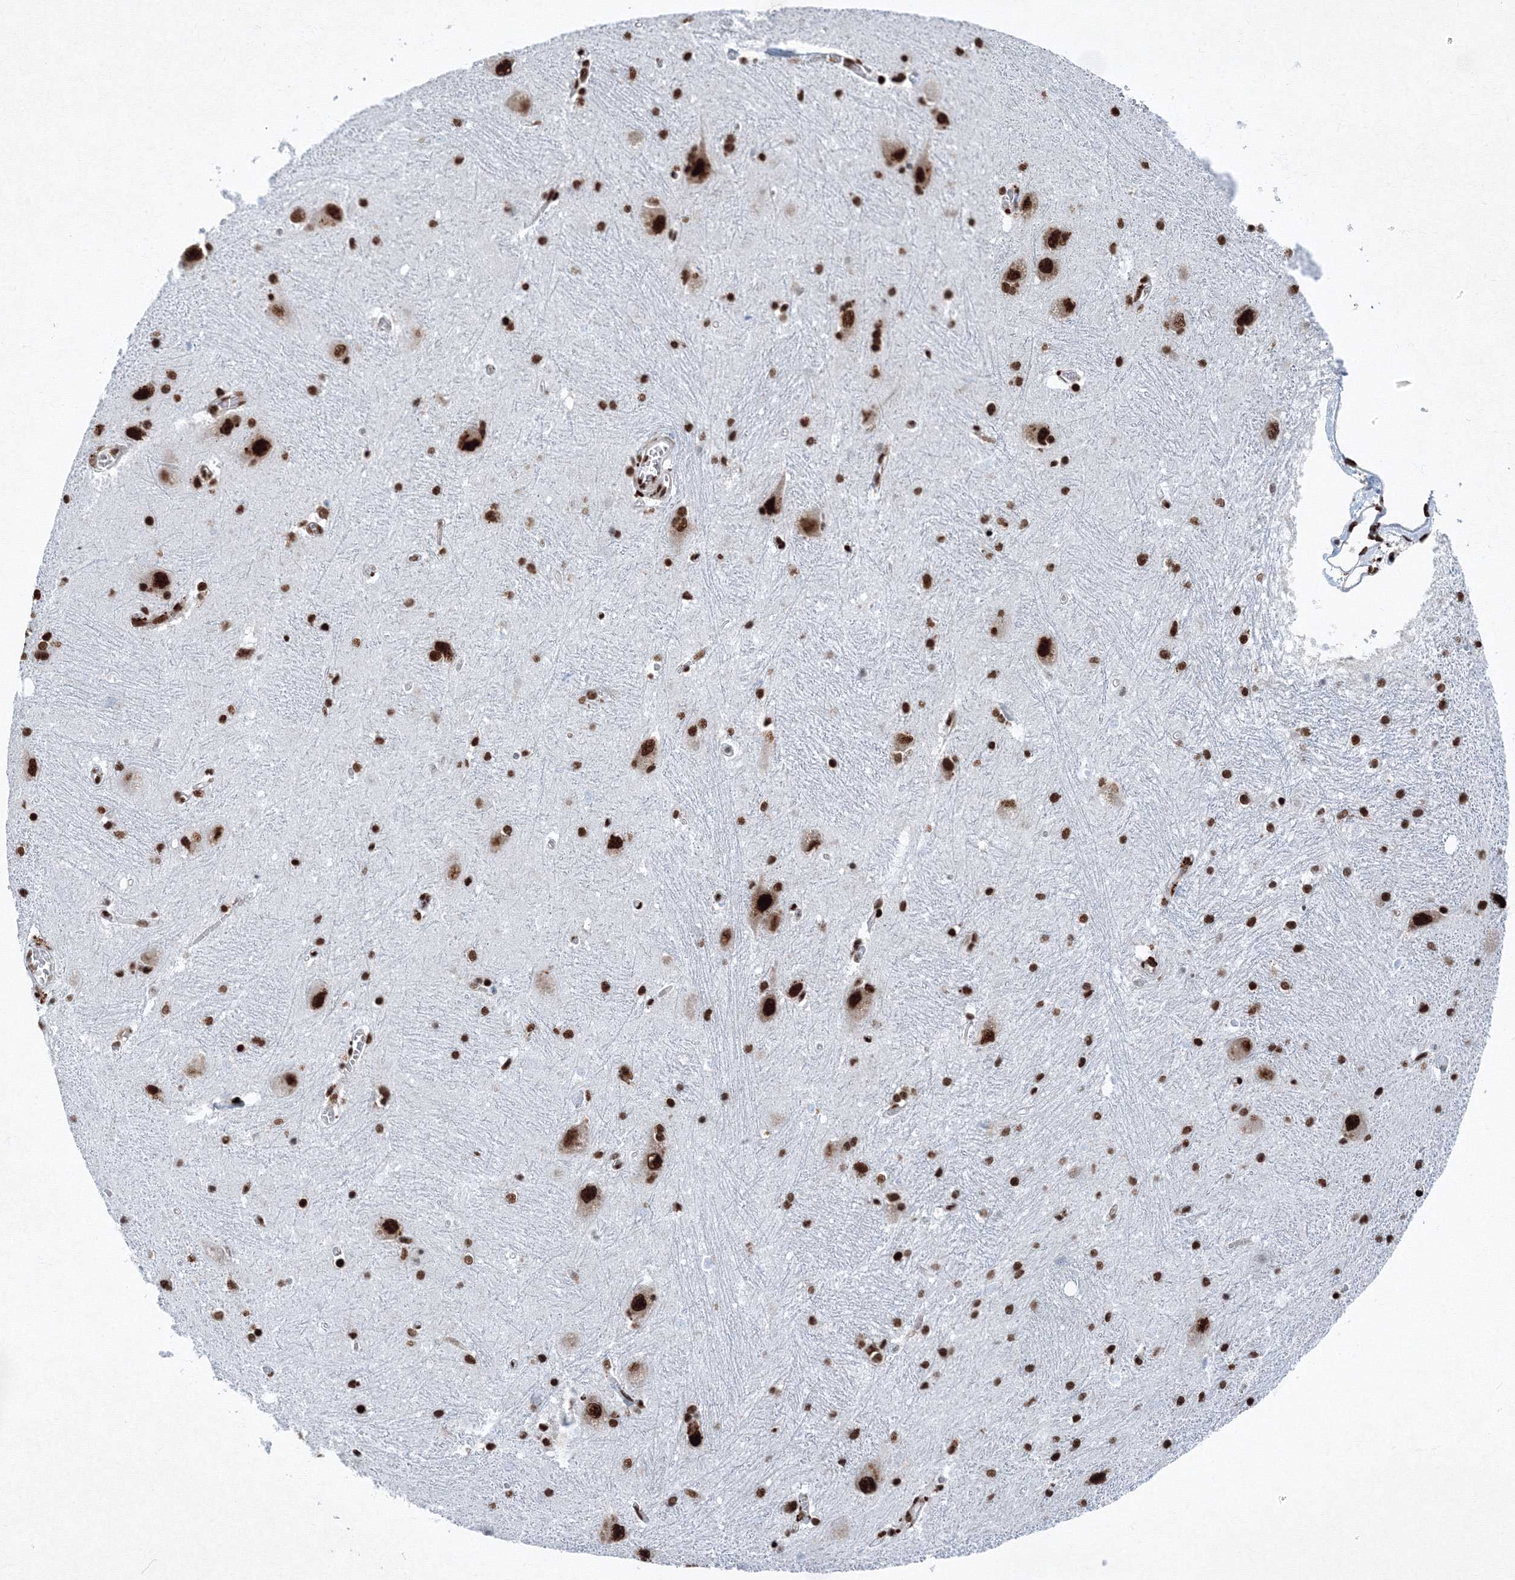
{"staining": {"intensity": "strong", "quantity": ">75%", "location": "nuclear"}, "tissue": "caudate", "cell_type": "Glial cells", "image_type": "normal", "snomed": [{"axis": "morphology", "description": "Normal tissue, NOS"}, {"axis": "topography", "description": "Lateral ventricle wall"}], "caption": "Protein expression analysis of benign caudate reveals strong nuclear staining in about >75% of glial cells. The staining is performed using DAB (3,3'-diaminobenzidine) brown chromogen to label protein expression. The nuclei are counter-stained blue using hematoxylin.", "gene": "SNRPC", "patient": {"sex": "male", "age": 37}}